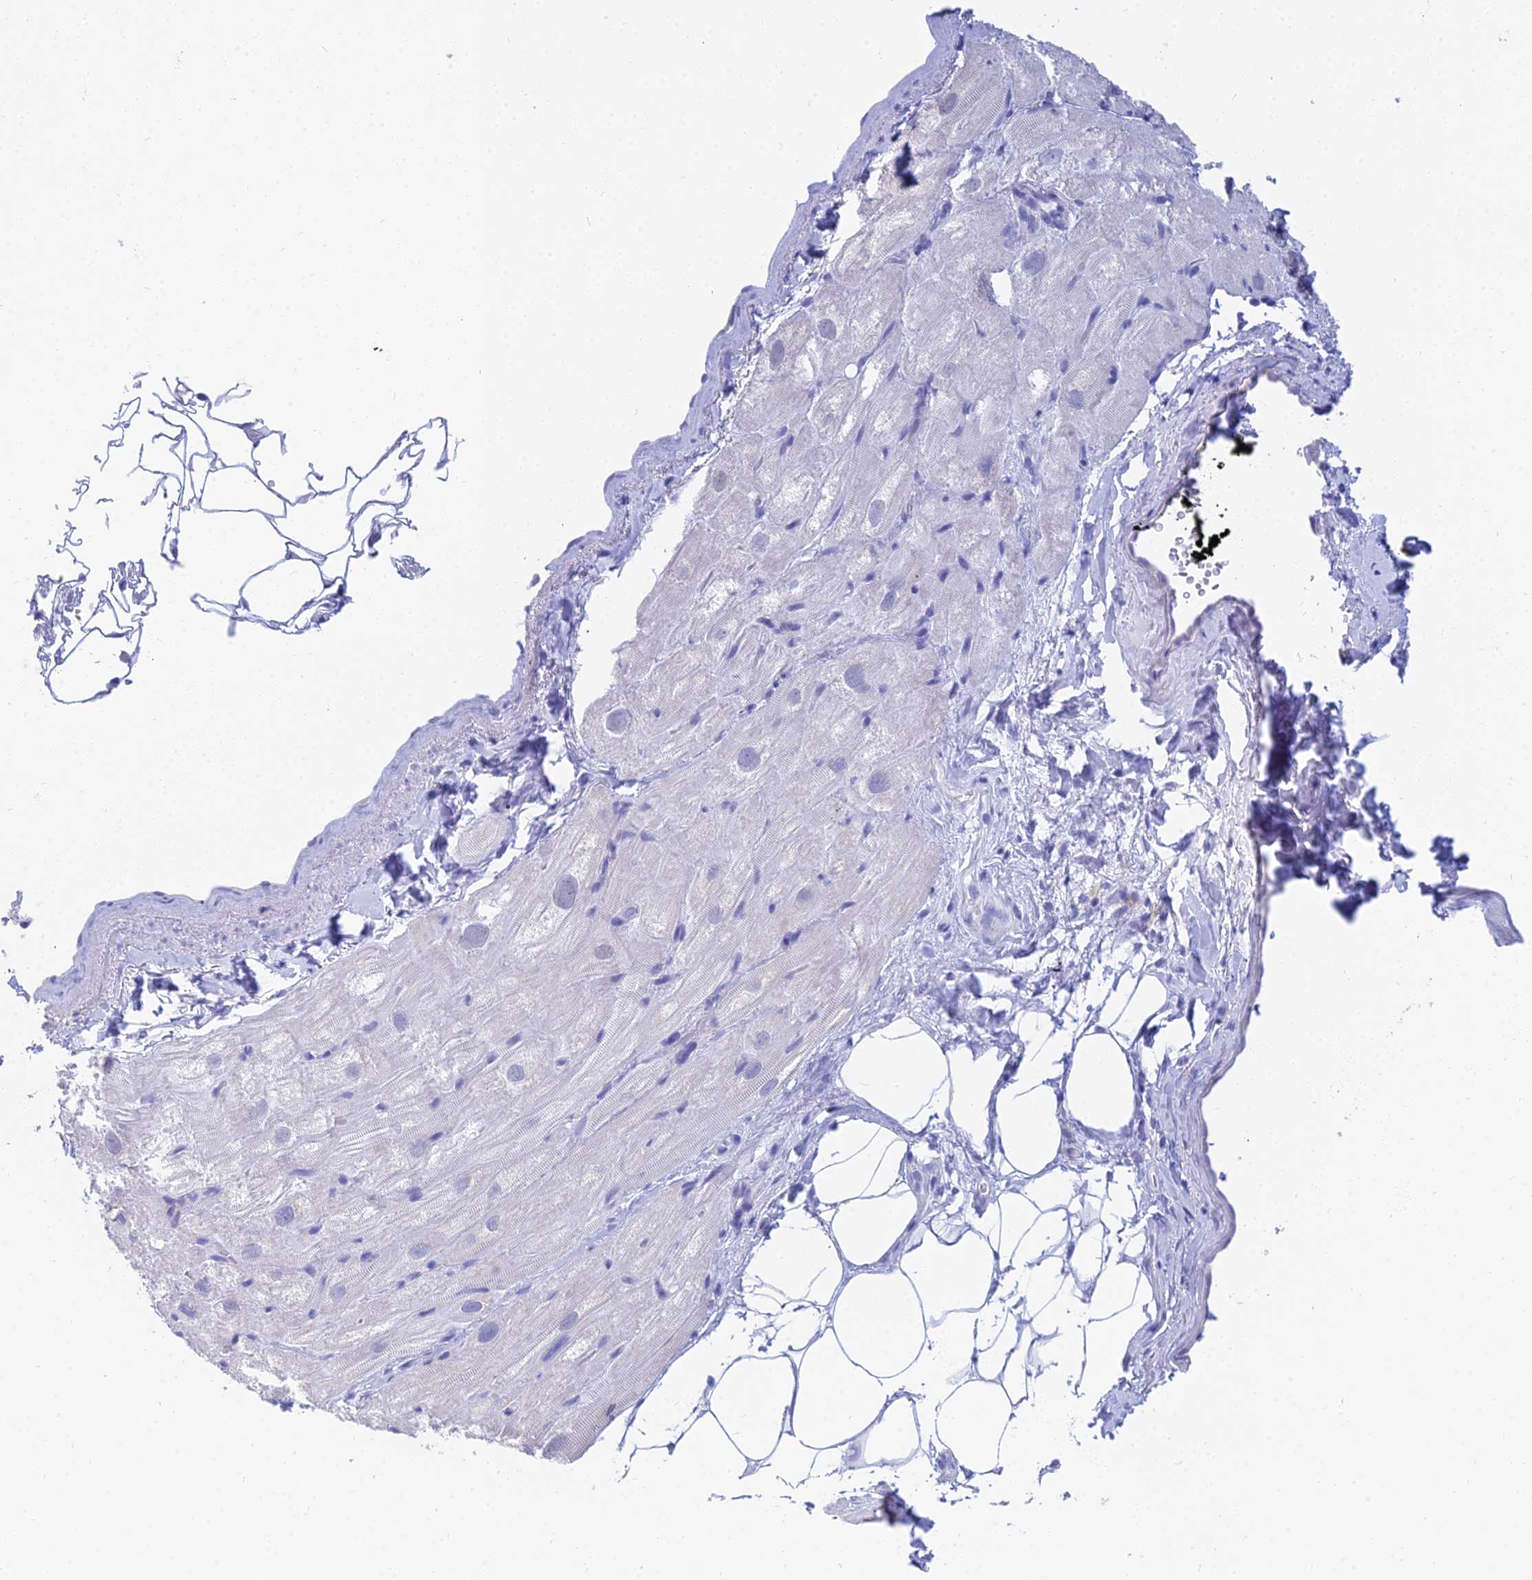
{"staining": {"intensity": "negative", "quantity": "none", "location": "none"}, "tissue": "heart muscle", "cell_type": "Cardiomyocytes", "image_type": "normal", "snomed": [{"axis": "morphology", "description": "Normal tissue, NOS"}, {"axis": "topography", "description": "Heart"}], "caption": "A micrograph of human heart muscle is negative for staining in cardiomyocytes. The staining is performed using DAB (3,3'-diaminobenzidine) brown chromogen with nuclei counter-stained in using hematoxylin.", "gene": "MCM2", "patient": {"sex": "male", "age": 50}}